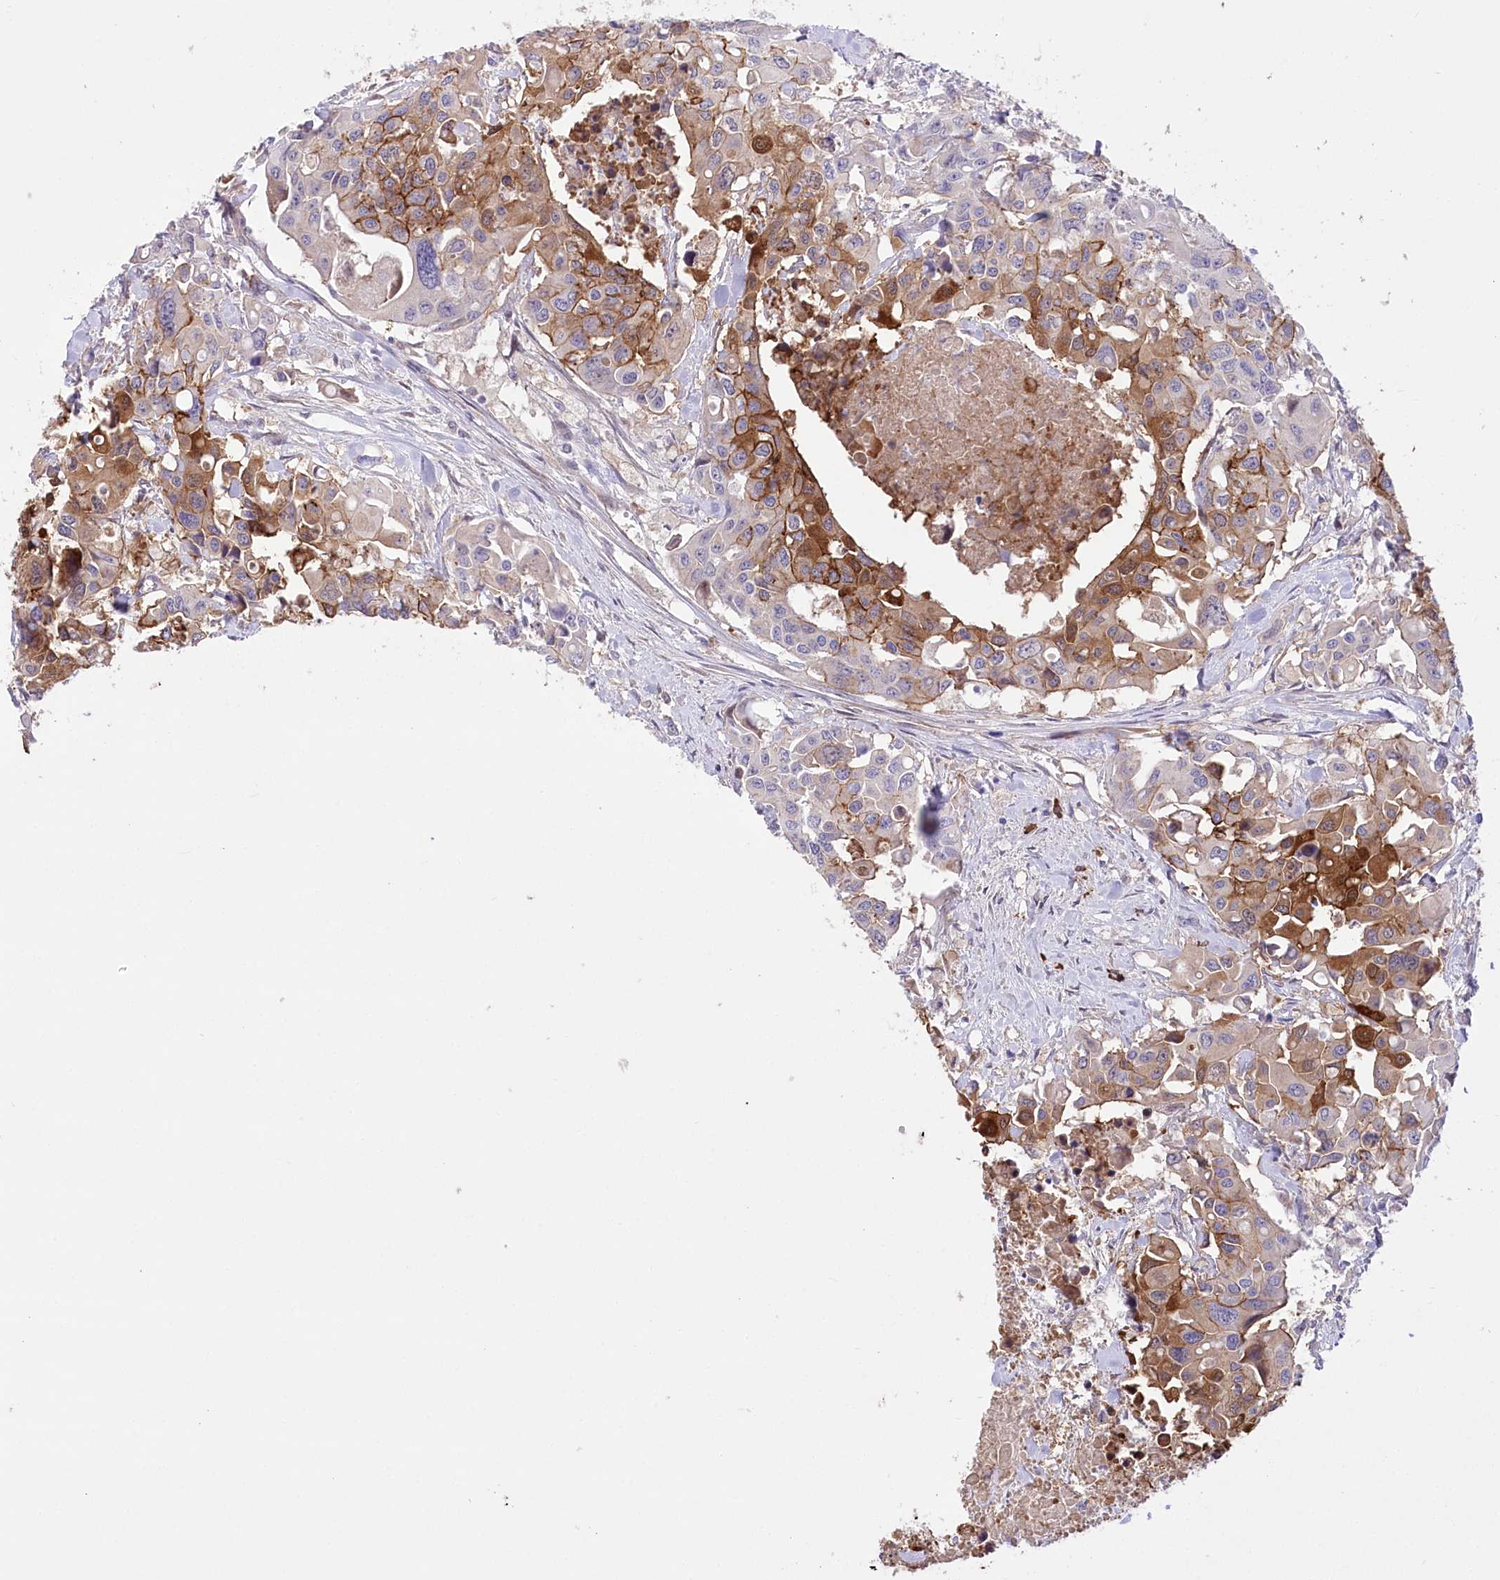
{"staining": {"intensity": "moderate", "quantity": ">75%", "location": "cytoplasmic/membranous"}, "tissue": "colorectal cancer", "cell_type": "Tumor cells", "image_type": "cancer", "snomed": [{"axis": "morphology", "description": "Adenocarcinoma, NOS"}, {"axis": "topography", "description": "Colon"}], "caption": "A histopathology image of colorectal cancer stained for a protein reveals moderate cytoplasmic/membranous brown staining in tumor cells.", "gene": "CEP164", "patient": {"sex": "male", "age": 77}}